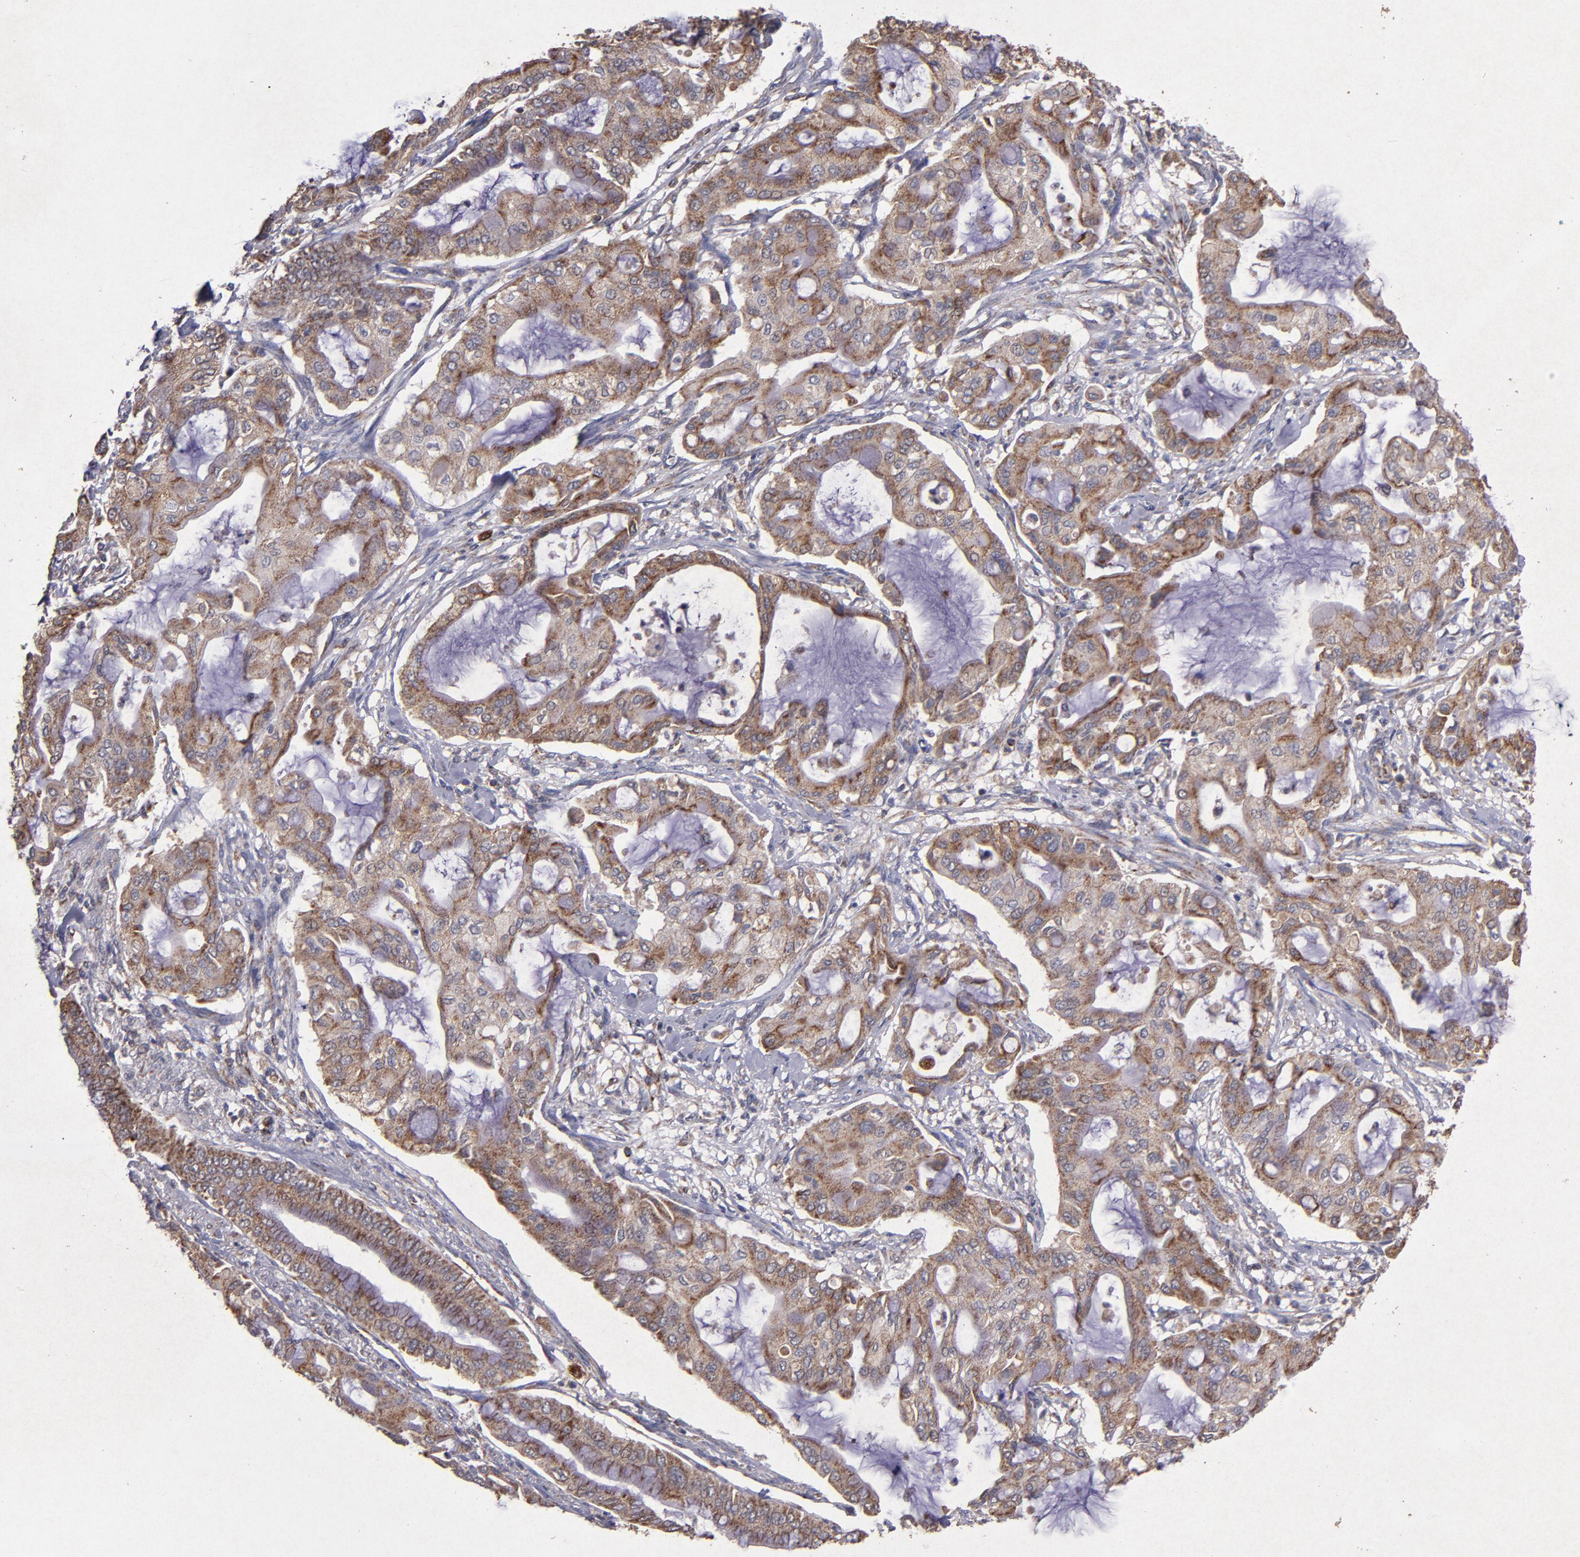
{"staining": {"intensity": "weak", "quantity": ">75%", "location": "cytoplasmic/membranous"}, "tissue": "pancreatic cancer", "cell_type": "Tumor cells", "image_type": "cancer", "snomed": [{"axis": "morphology", "description": "Adenocarcinoma, NOS"}, {"axis": "morphology", "description": "Adenocarcinoma, metastatic, NOS"}, {"axis": "topography", "description": "Lymph node"}, {"axis": "topography", "description": "Pancreas"}, {"axis": "topography", "description": "Duodenum"}], "caption": "An image of human pancreatic cancer (adenocarcinoma) stained for a protein shows weak cytoplasmic/membranous brown staining in tumor cells.", "gene": "TIMM9", "patient": {"sex": "female", "age": 64}}